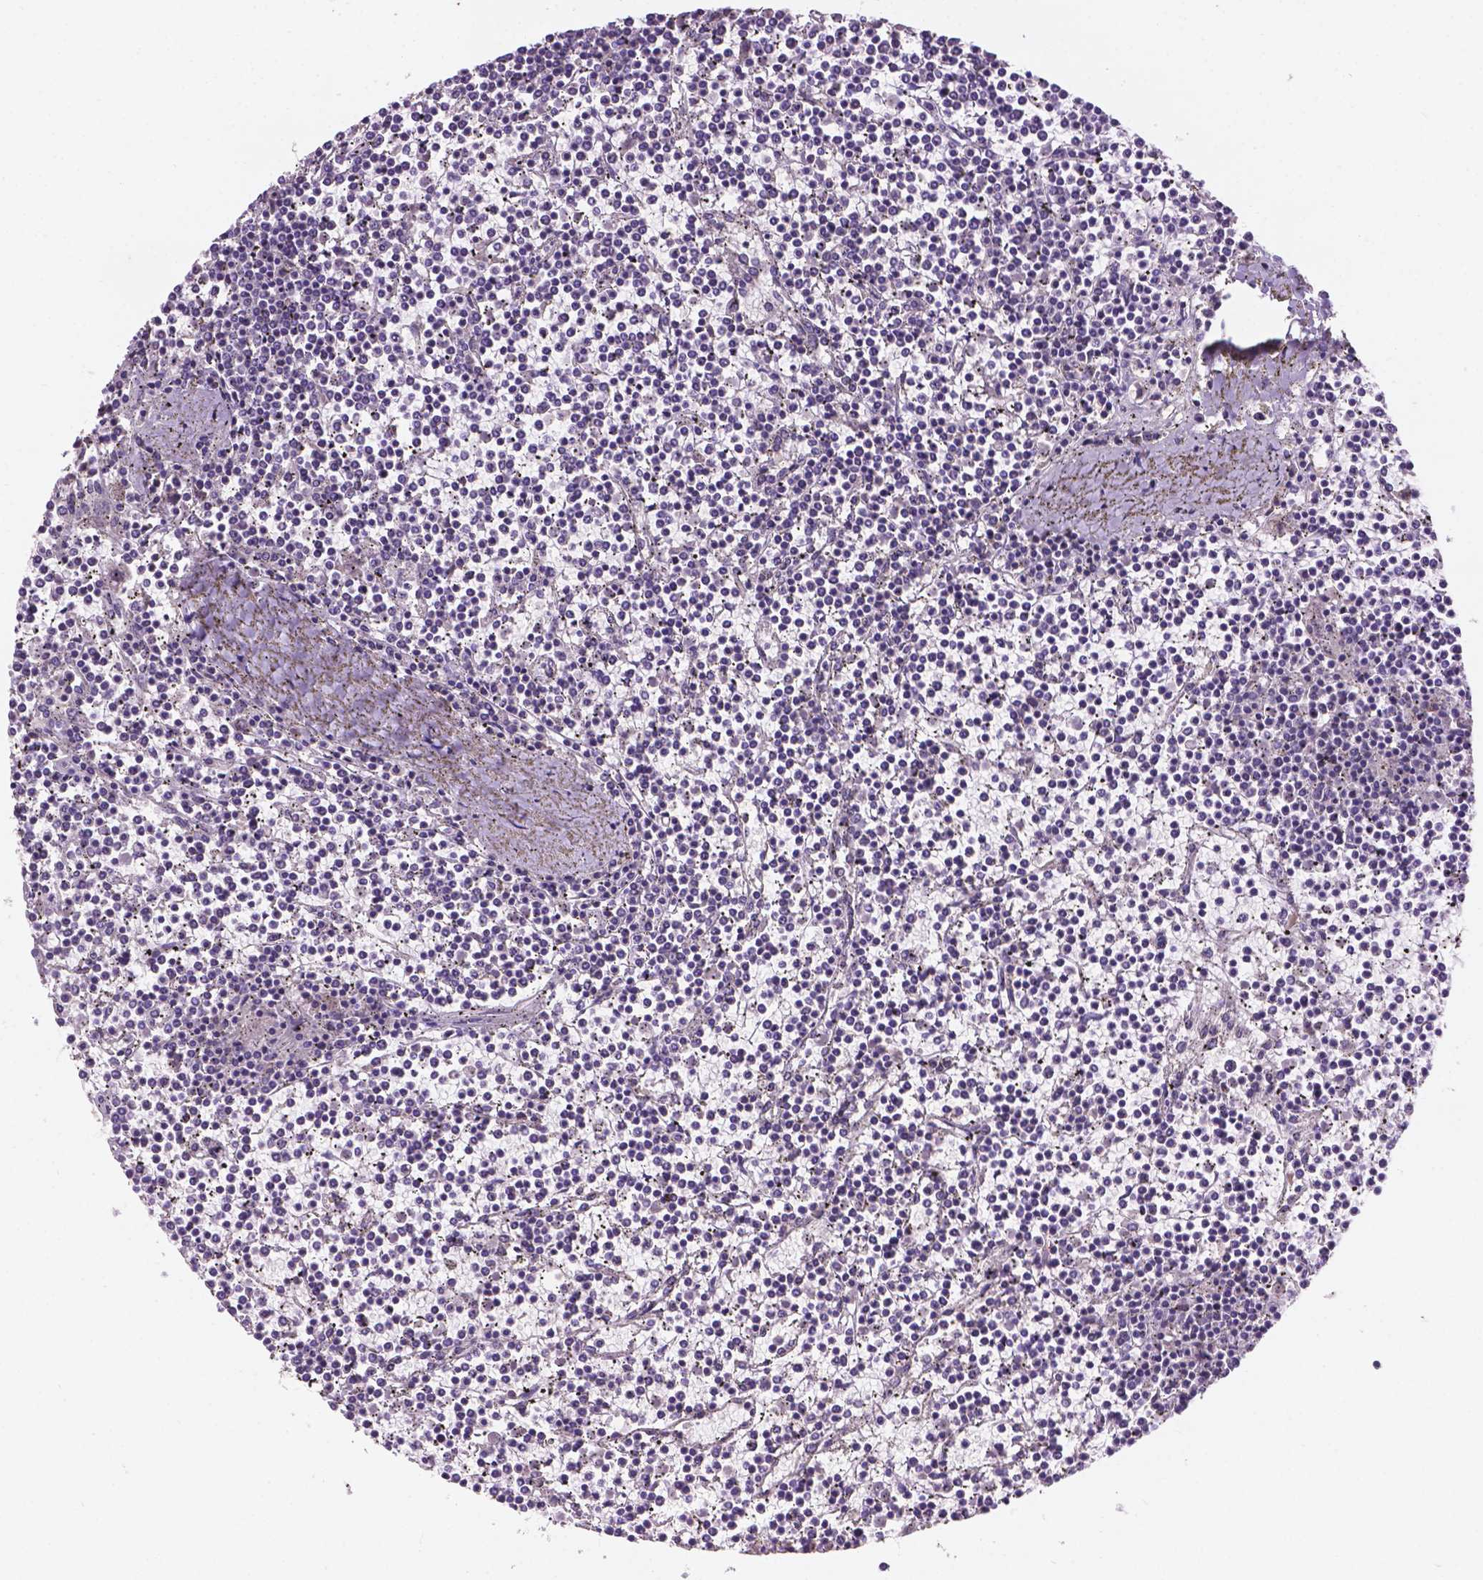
{"staining": {"intensity": "negative", "quantity": "none", "location": "none"}, "tissue": "lymphoma", "cell_type": "Tumor cells", "image_type": "cancer", "snomed": [{"axis": "morphology", "description": "Malignant lymphoma, non-Hodgkin's type, Low grade"}, {"axis": "topography", "description": "Spleen"}], "caption": "Immunohistochemical staining of human lymphoma exhibits no significant positivity in tumor cells.", "gene": "GXYLT2", "patient": {"sex": "female", "age": 19}}